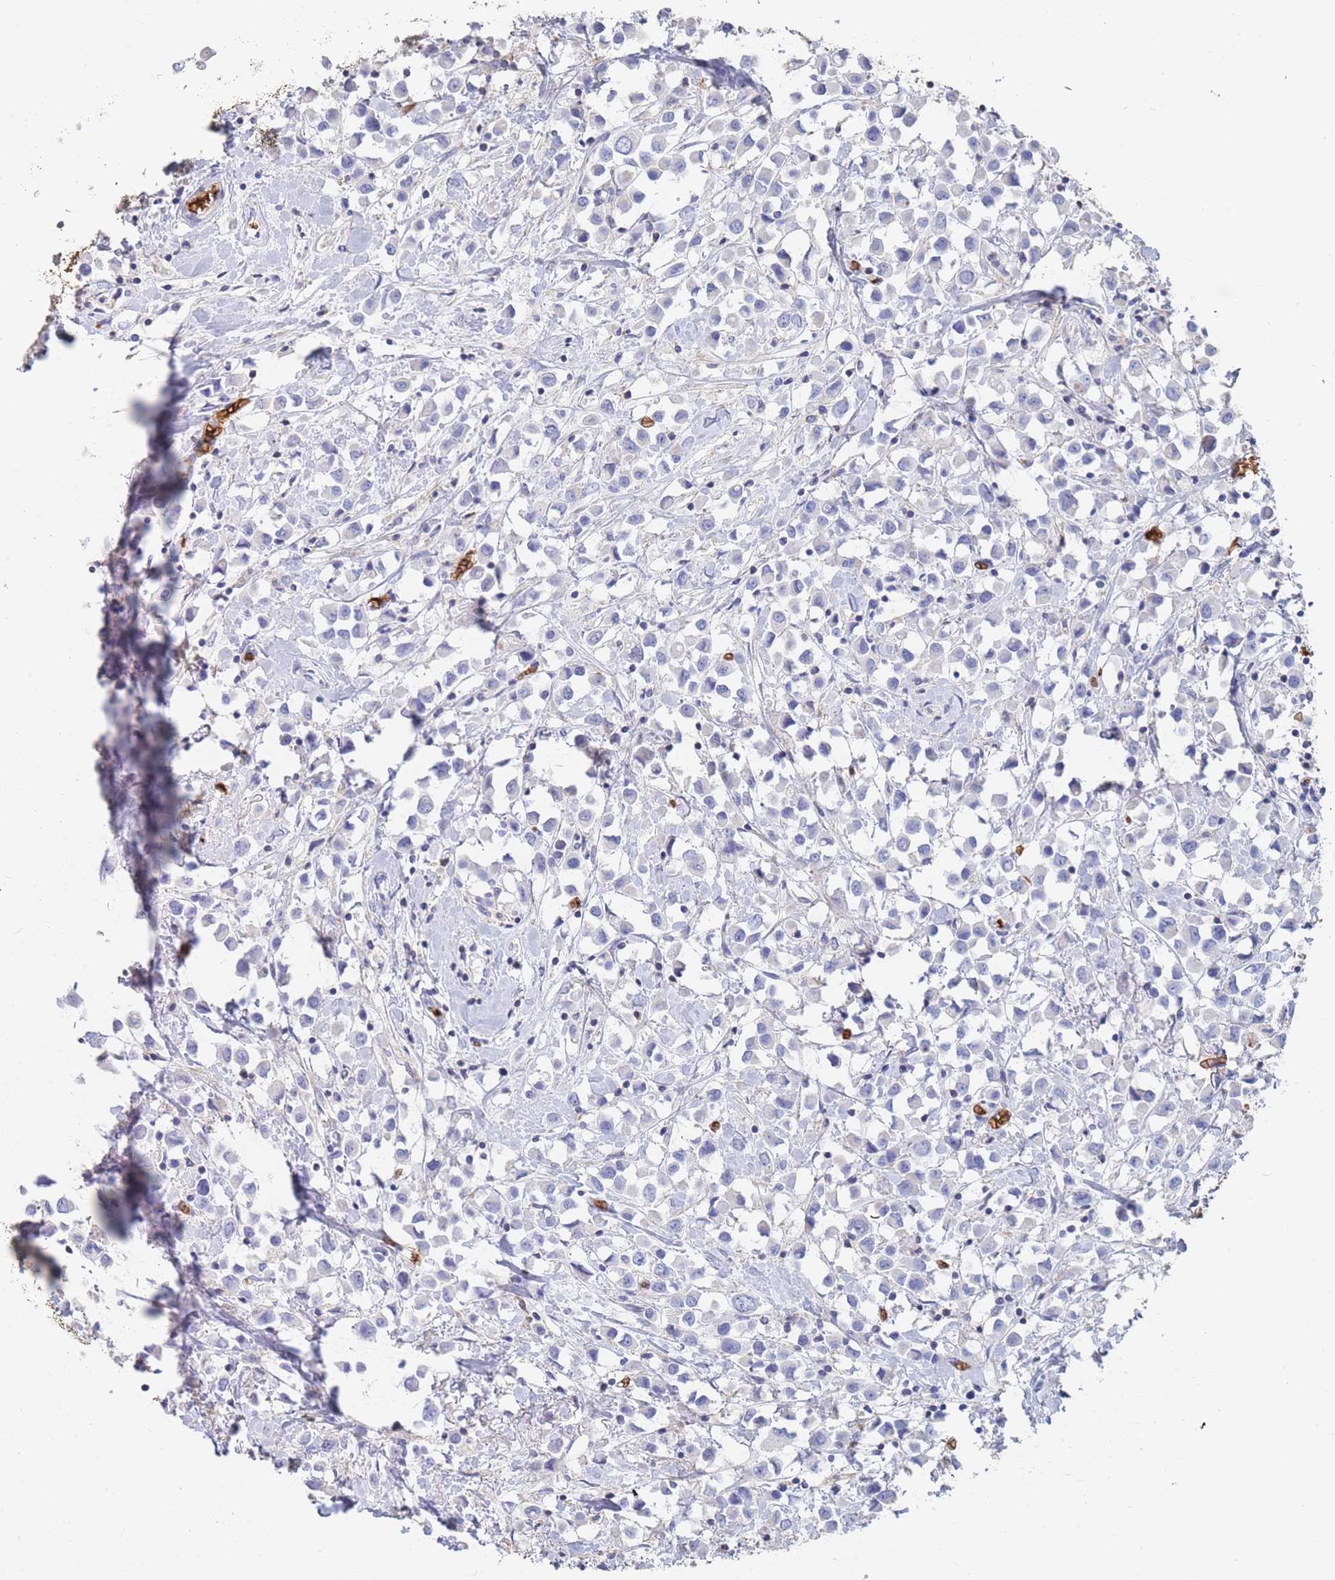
{"staining": {"intensity": "negative", "quantity": "none", "location": "none"}, "tissue": "breast cancer", "cell_type": "Tumor cells", "image_type": "cancer", "snomed": [{"axis": "morphology", "description": "Duct carcinoma"}, {"axis": "topography", "description": "Breast"}], "caption": "Photomicrograph shows no significant protein staining in tumor cells of breast cancer.", "gene": "SLC2A1", "patient": {"sex": "female", "age": 61}}